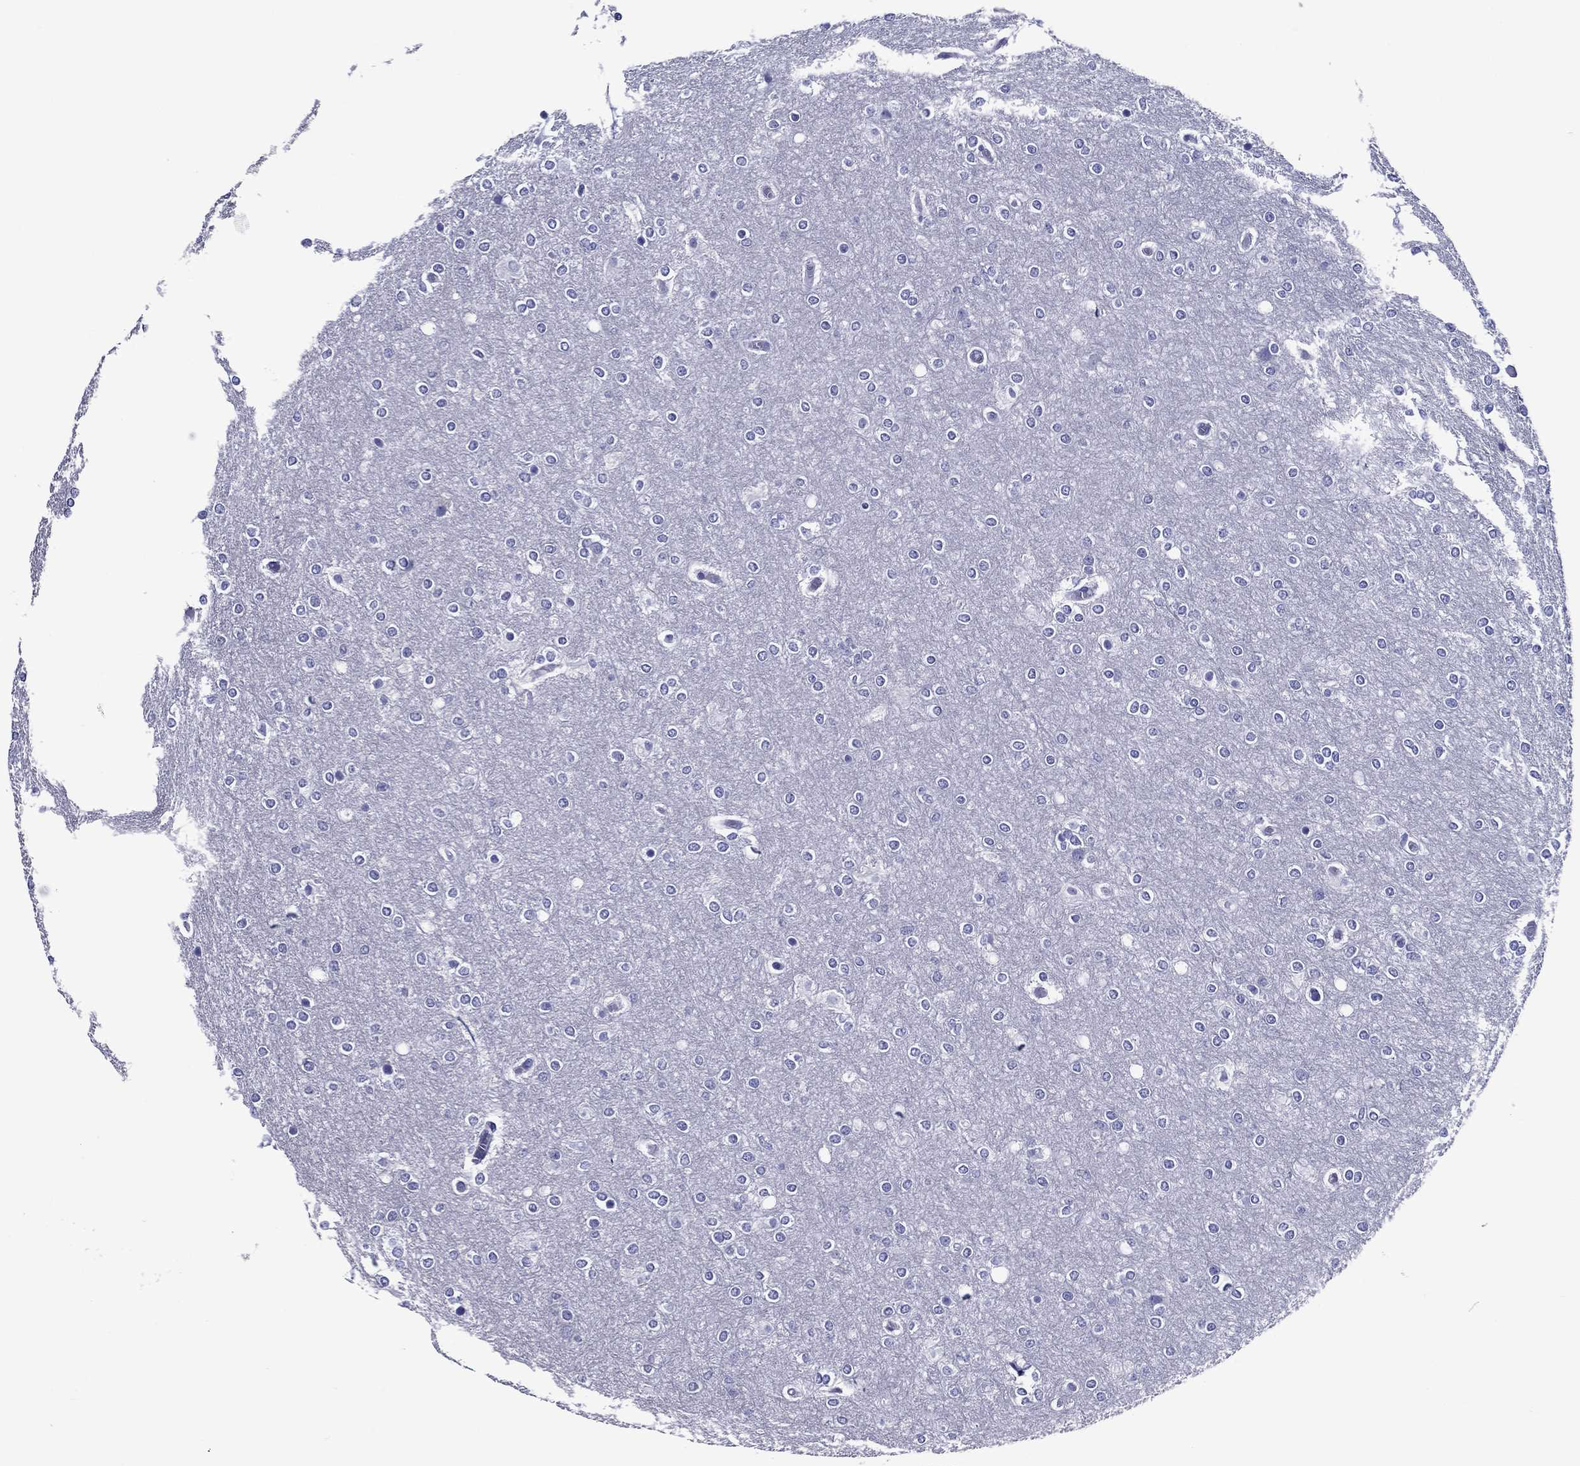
{"staining": {"intensity": "negative", "quantity": "none", "location": "none"}, "tissue": "glioma", "cell_type": "Tumor cells", "image_type": "cancer", "snomed": [{"axis": "morphology", "description": "Glioma, malignant, High grade"}, {"axis": "topography", "description": "Brain"}], "caption": "Immunohistochemistry image of neoplastic tissue: glioma stained with DAB demonstrates no significant protein positivity in tumor cells. (Immunohistochemistry (ihc), brightfield microscopy, high magnification).", "gene": "ACE2", "patient": {"sex": "female", "age": 61}}